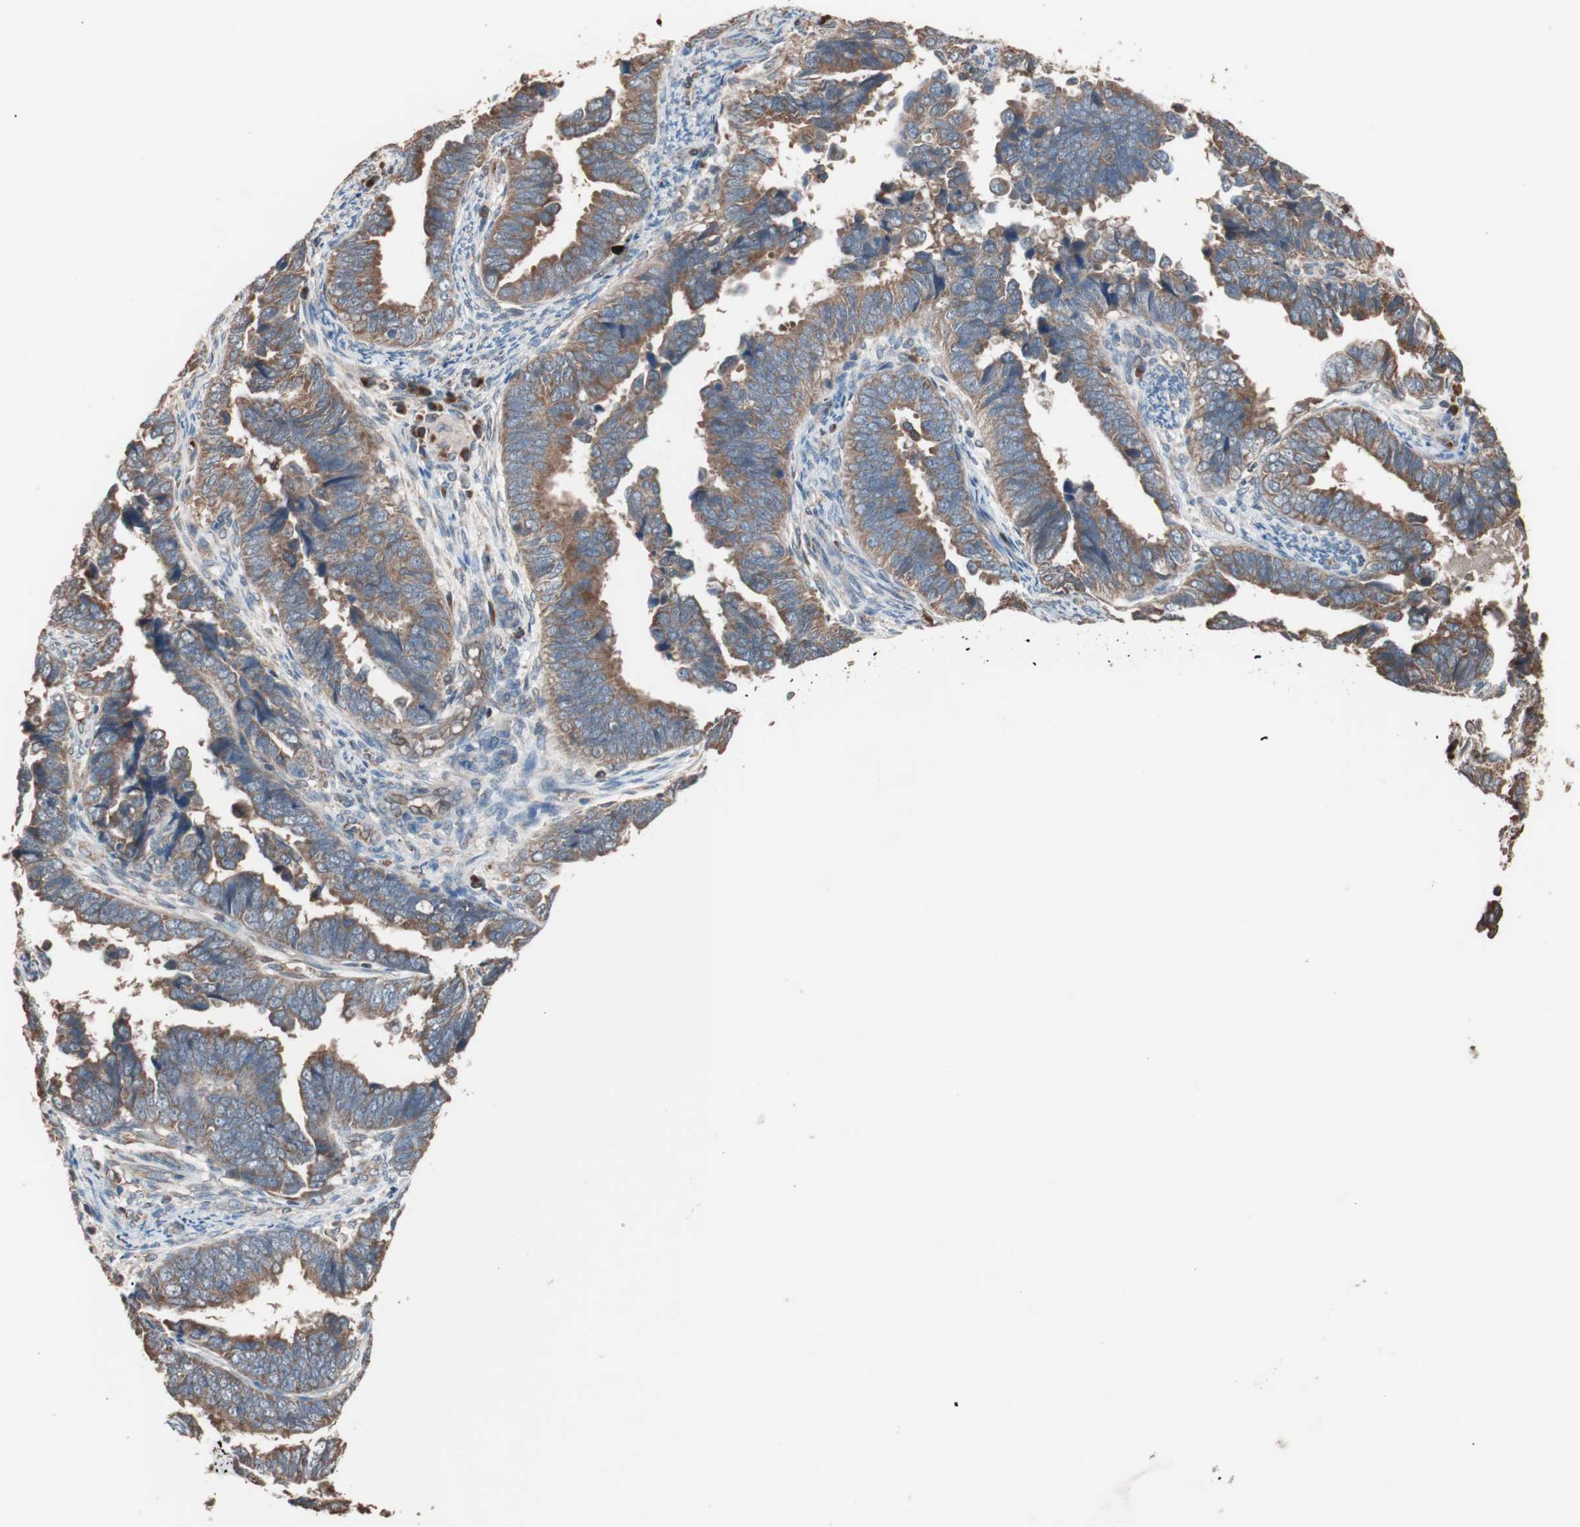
{"staining": {"intensity": "moderate", "quantity": ">75%", "location": "cytoplasmic/membranous"}, "tissue": "endometrial cancer", "cell_type": "Tumor cells", "image_type": "cancer", "snomed": [{"axis": "morphology", "description": "Adenocarcinoma, NOS"}, {"axis": "topography", "description": "Endometrium"}], "caption": "IHC micrograph of neoplastic tissue: endometrial cancer (adenocarcinoma) stained using IHC reveals medium levels of moderate protein expression localized specifically in the cytoplasmic/membranous of tumor cells, appearing as a cytoplasmic/membranous brown color.", "gene": "GLYCTK", "patient": {"sex": "female", "age": 75}}